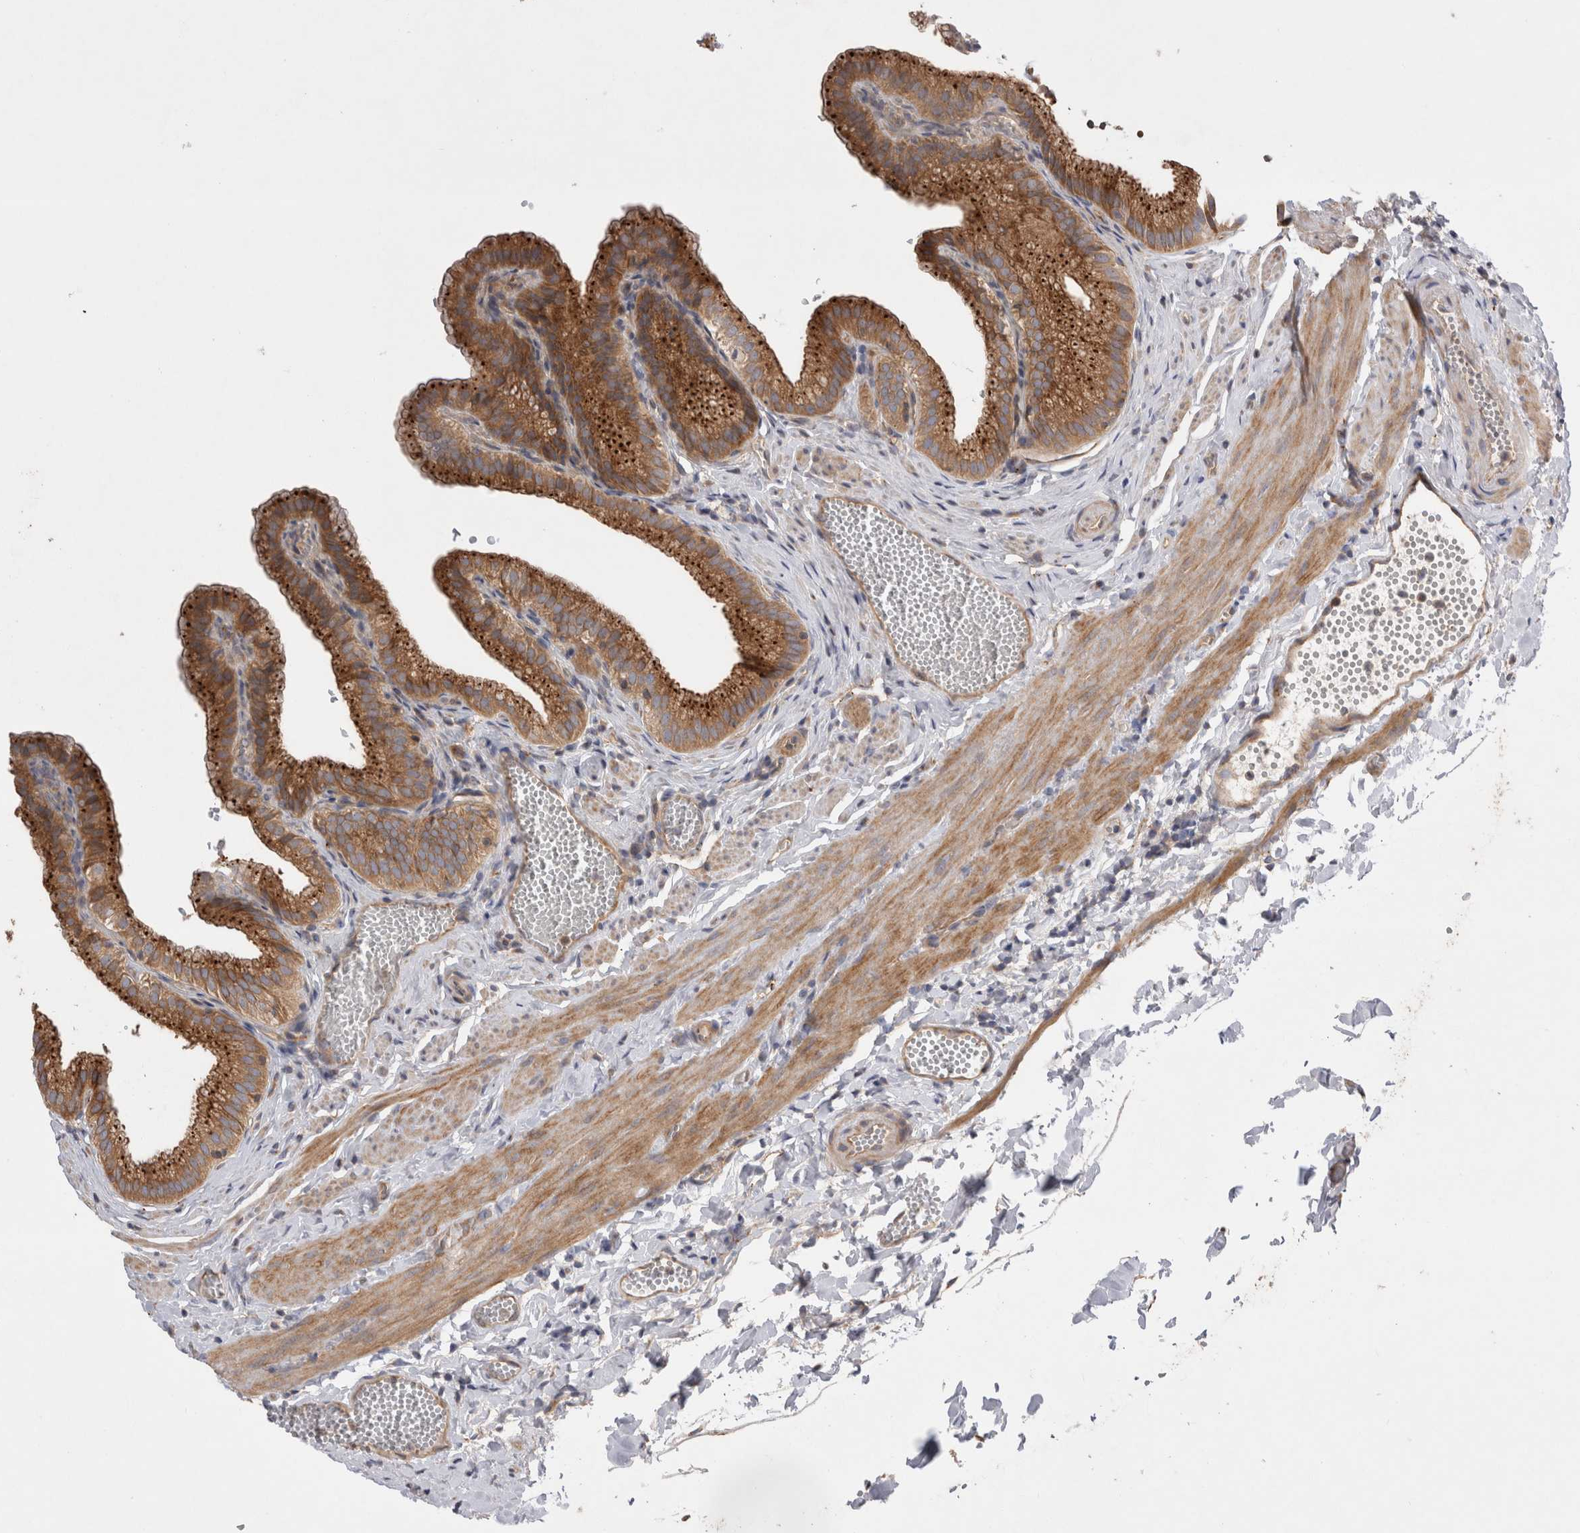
{"staining": {"intensity": "strong", "quantity": ">75%", "location": "cytoplasmic/membranous"}, "tissue": "gallbladder", "cell_type": "Glandular cells", "image_type": "normal", "snomed": [{"axis": "morphology", "description": "Normal tissue, NOS"}, {"axis": "topography", "description": "Gallbladder"}], "caption": "Strong cytoplasmic/membranous expression is identified in approximately >75% of glandular cells in benign gallbladder. The staining was performed using DAB to visualize the protein expression in brown, while the nuclei were stained in blue with hematoxylin (Magnification: 20x).", "gene": "PDCD10", "patient": {"sex": "male", "age": 38}}